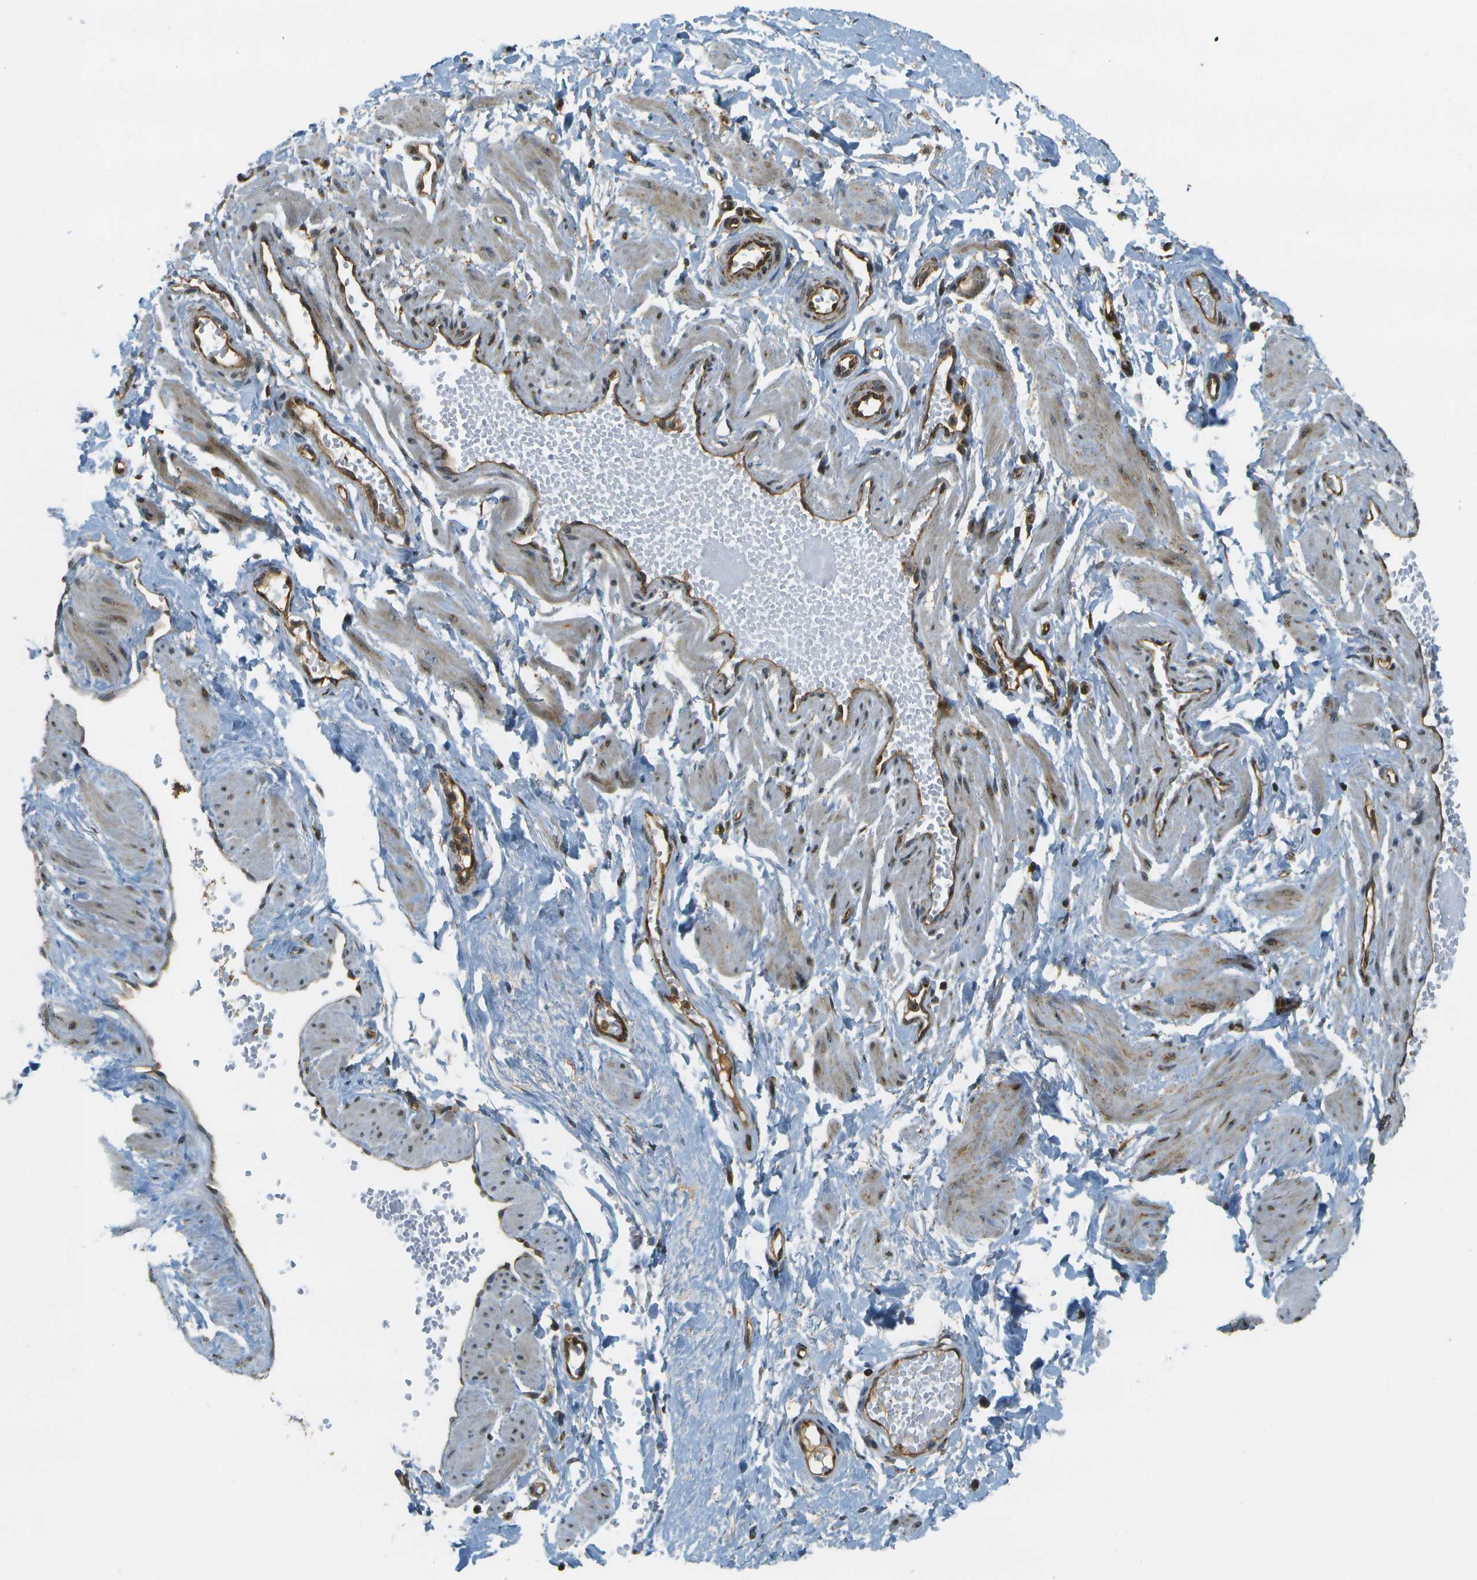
{"staining": {"intensity": "negative", "quantity": "none", "location": "none"}, "tissue": "adipose tissue", "cell_type": "Adipocytes", "image_type": "normal", "snomed": [{"axis": "morphology", "description": "Normal tissue, NOS"}, {"axis": "topography", "description": "Soft tissue"}, {"axis": "topography", "description": "Vascular tissue"}], "caption": "Adipose tissue stained for a protein using IHC shows no staining adipocytes.", "gene": "LRP12", "patient": {"sex": "female", "age": 35}}